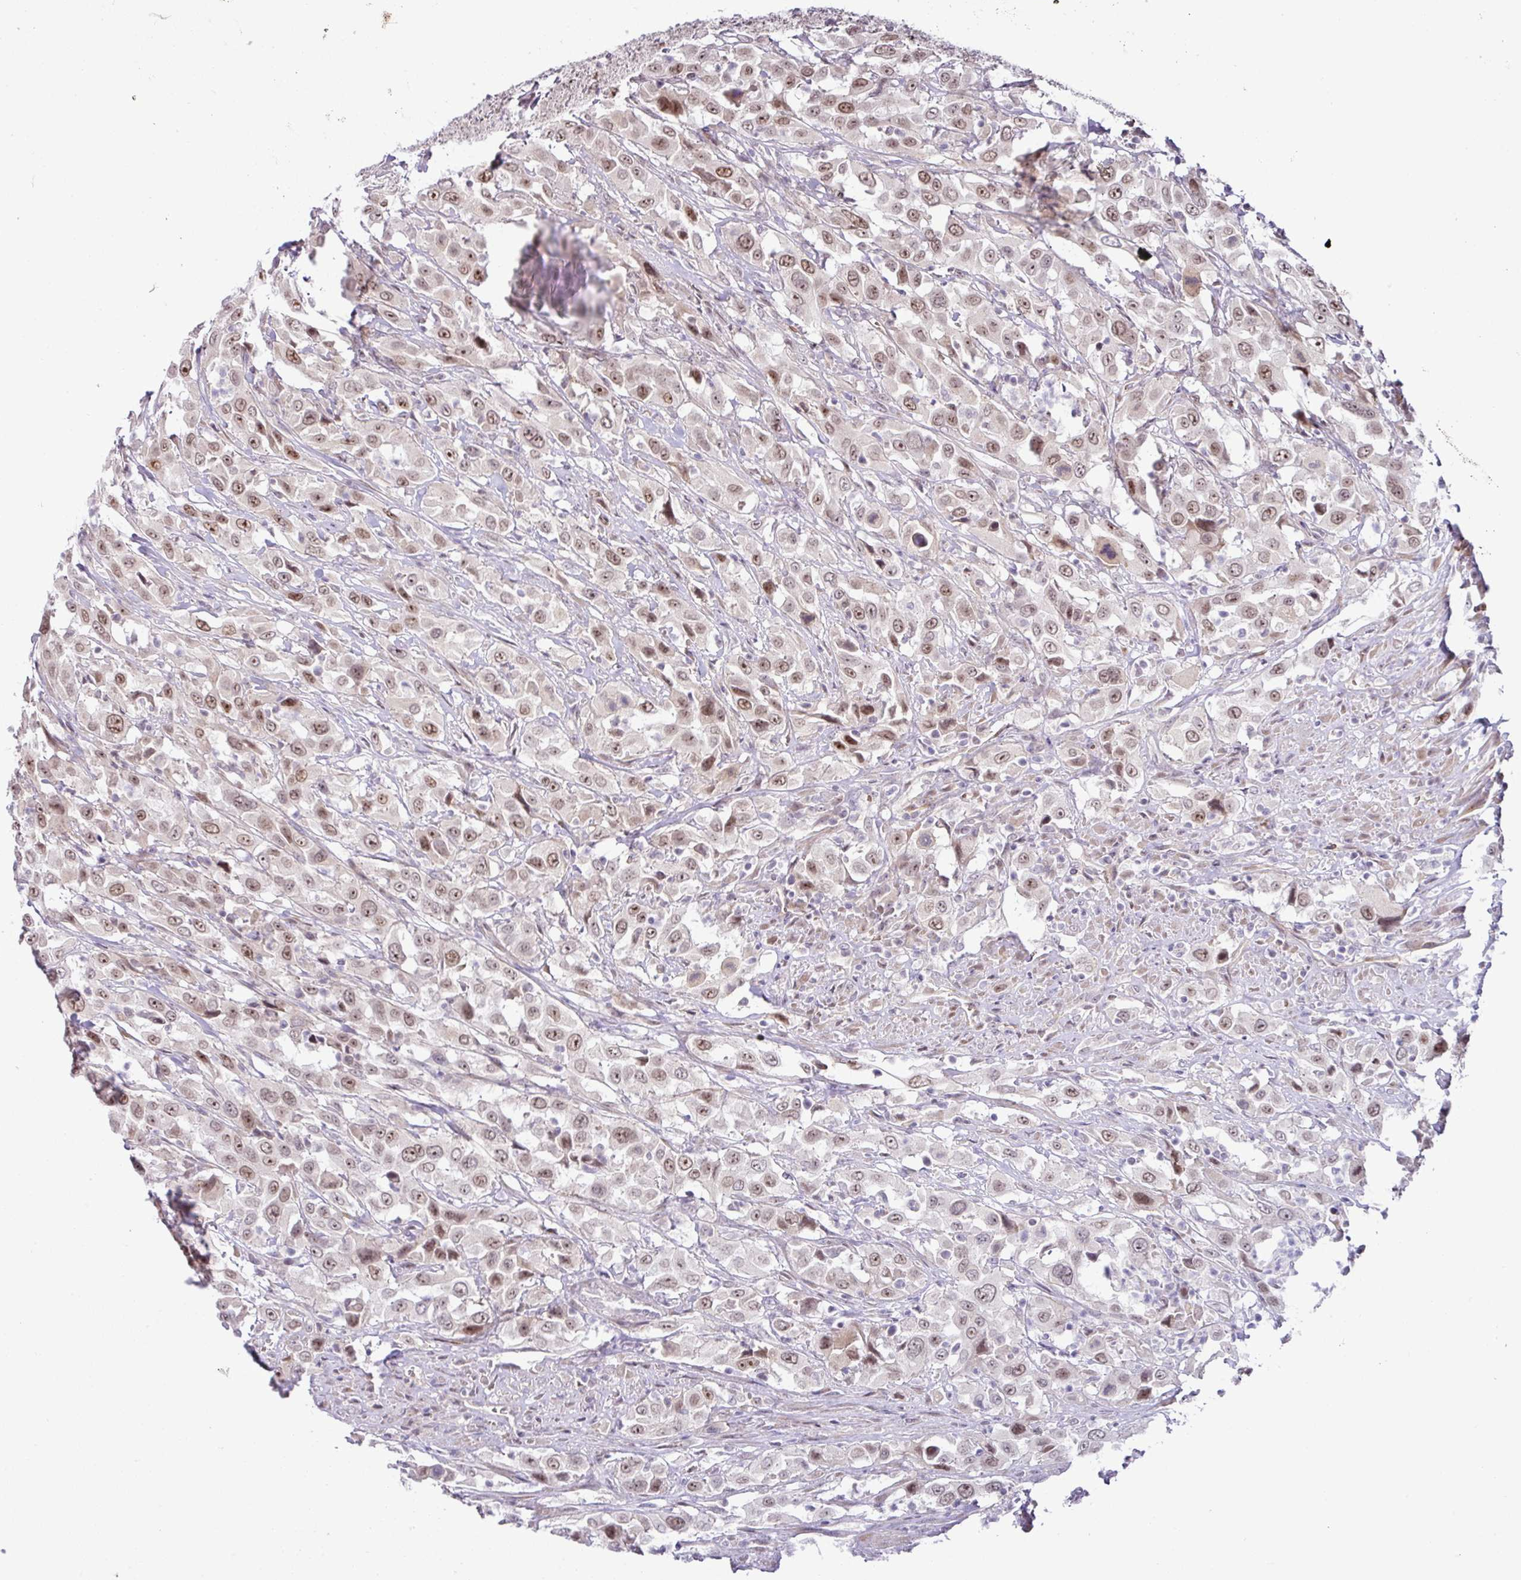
{"staining": {"intensity": "moderate", "quantity": ">75%", "location": "nuclear"}, "tissue": "urothelial cancer", "cell_type": "Tumor cells", "image_type": "cancer", "snomed": [{"axis": "morphology", "description": "Urothelial carcinoma, High grade"}, {"axis": "topography", "description": "Urinary bladder"}], "caption": "Immunohistochemistry (DAB) staining of urothelial cancer reveals moderate nuclear protein staining in about >75% of tumor cells. The protein of interest is shown in brown color, while the nuclei are stained blue.", "gene": "PARP2", "patient": {"sex": "male", "age": 61}}